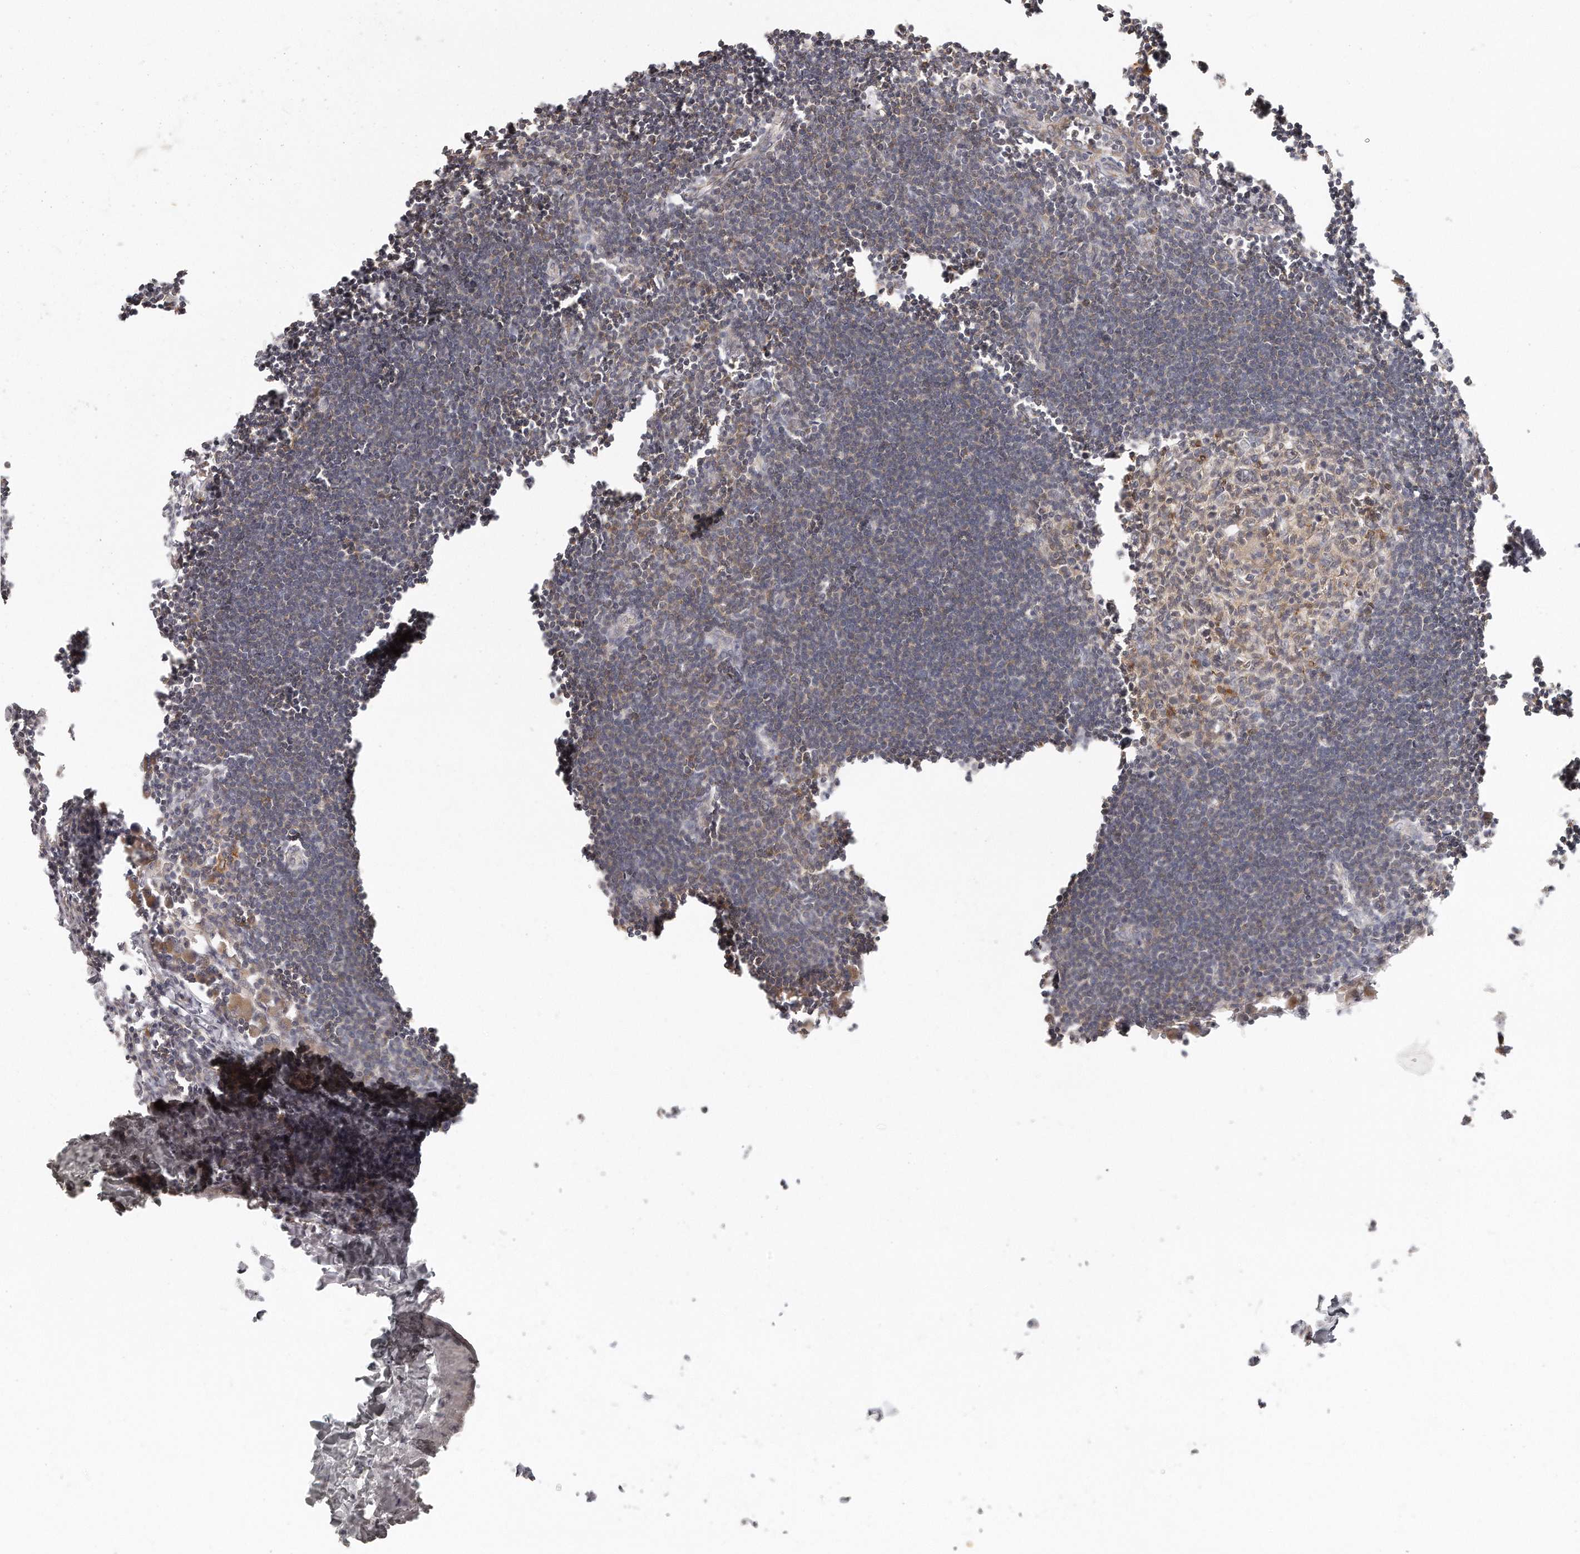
{"staining": {"intensity": "weak", "quantity": "25%-75%", "location": "cytoplasmic/membranous"}, "tissue": "lymph node", "cell_type": "Germinal center cells", "image_type": "normal", "snomed": [{"axis": "morphology", "description": "Normal tissue, NOS"}, {"axis": "morphology", "description": "Malignant melanoma, Metastatic site"}, {"axis": "topography", "description": "Lymph node"}], "caption": "Immunohistochemical staining of benign lymph node demonstrates 25%-75% levels of weak cytoplasmic/membranous protein expression in approximately 25%-75% of germinal center cells.", "gene": "TTLL4", "patient": {"sex": "male", "age": 41}}